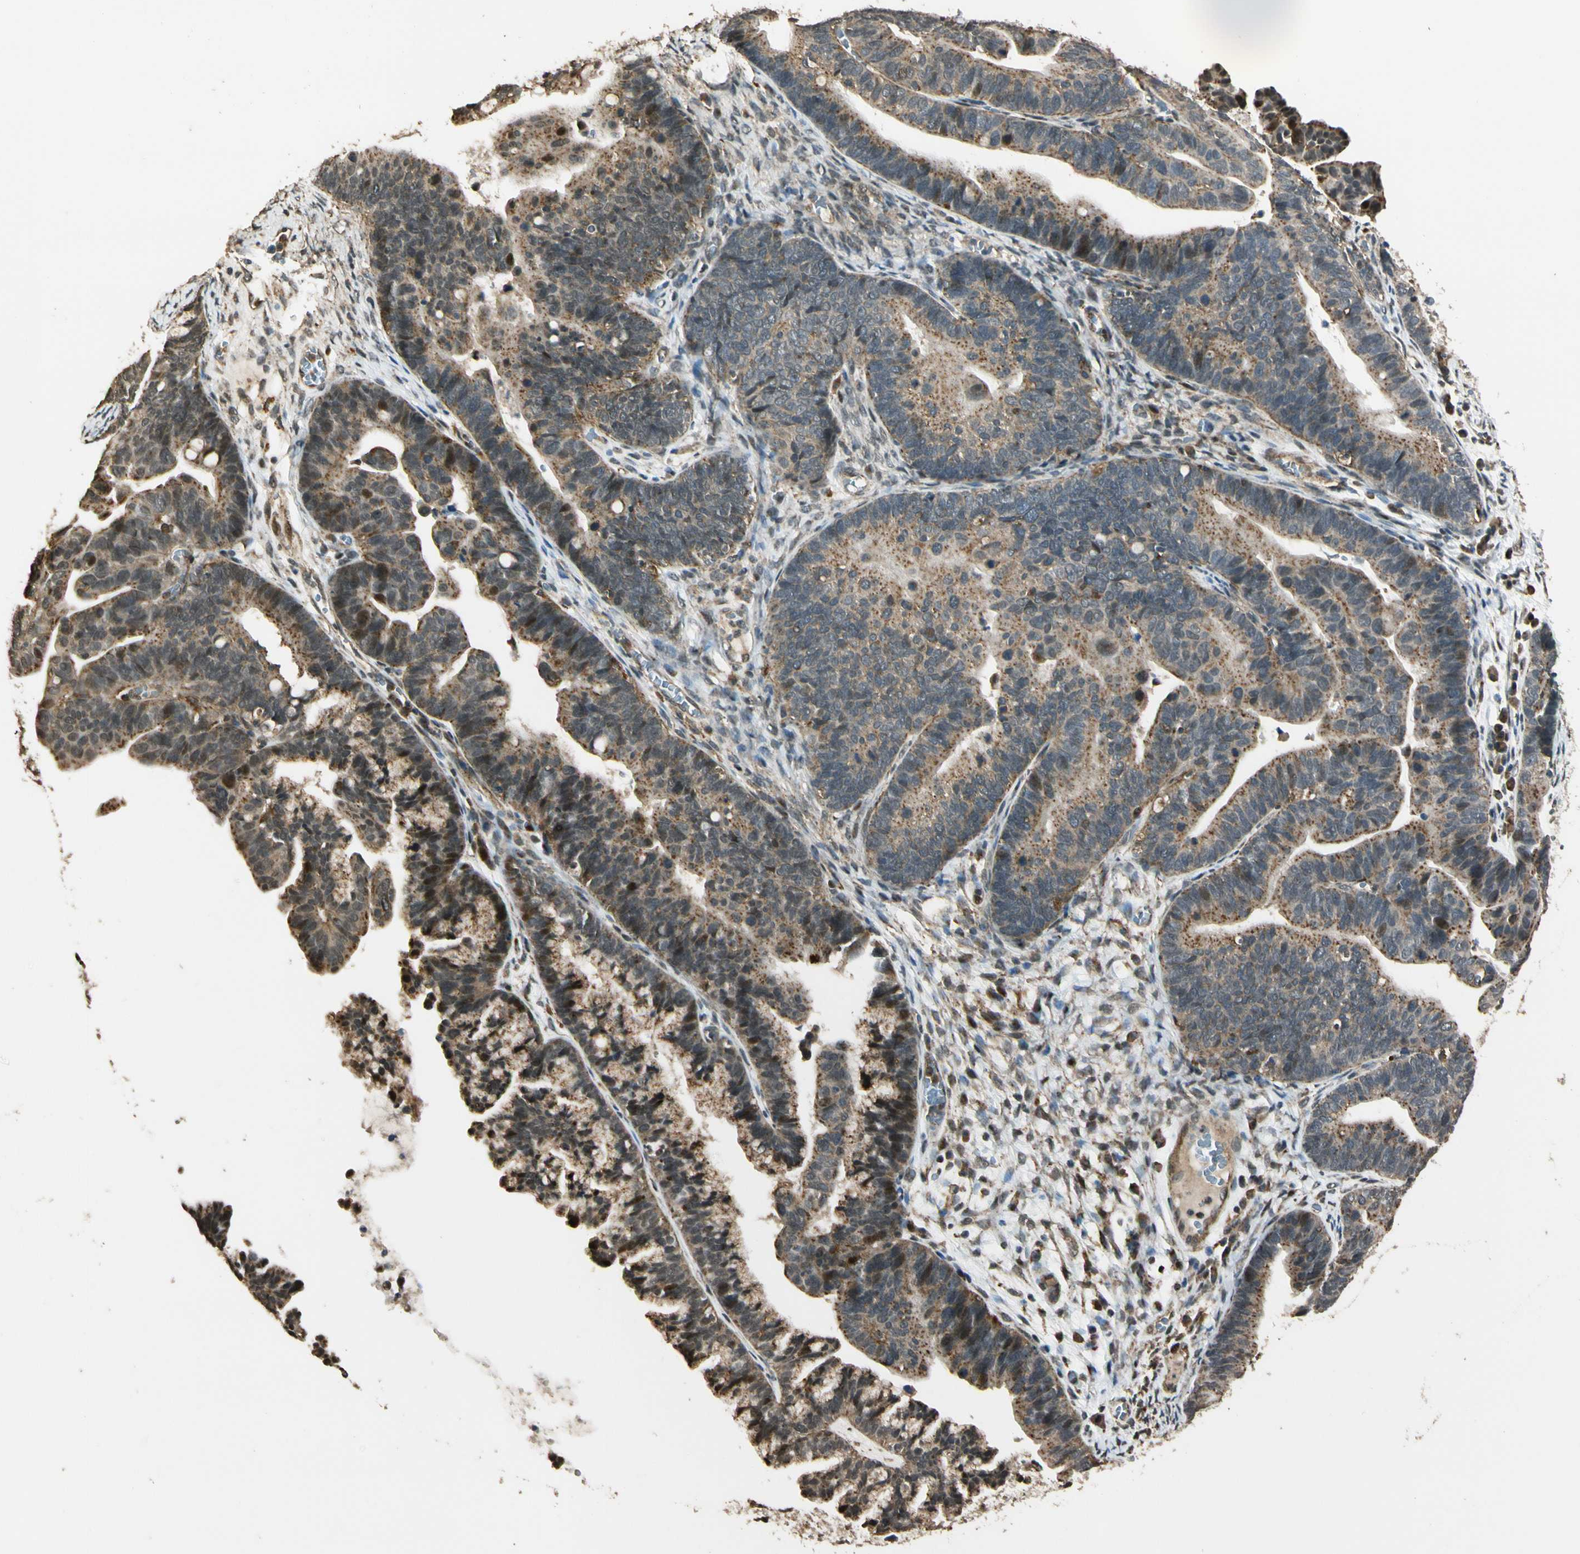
{"staining": {"intensity": "moderate", "quantity": "25%-75%", "location": "cytoplasmic/membranous"}, "tissue": "ovarian cancer", "cell_type": "Tumor cells", "image_type": "cancer", "snomed": [{"axis": "morphology", "description": "Cystadenocarcinoma, serous, NOS"}, {"axis": "topography", "description": "Ovary"}], "caption": "The immunohistochemical stain highlights moderate cytoplasmic/membranous expression in tumor cells of ovarian serous cystadenocarcinoma tissue.", "gene": "LAMTOR1", "patient": {"sex": "female", "age": 56}}